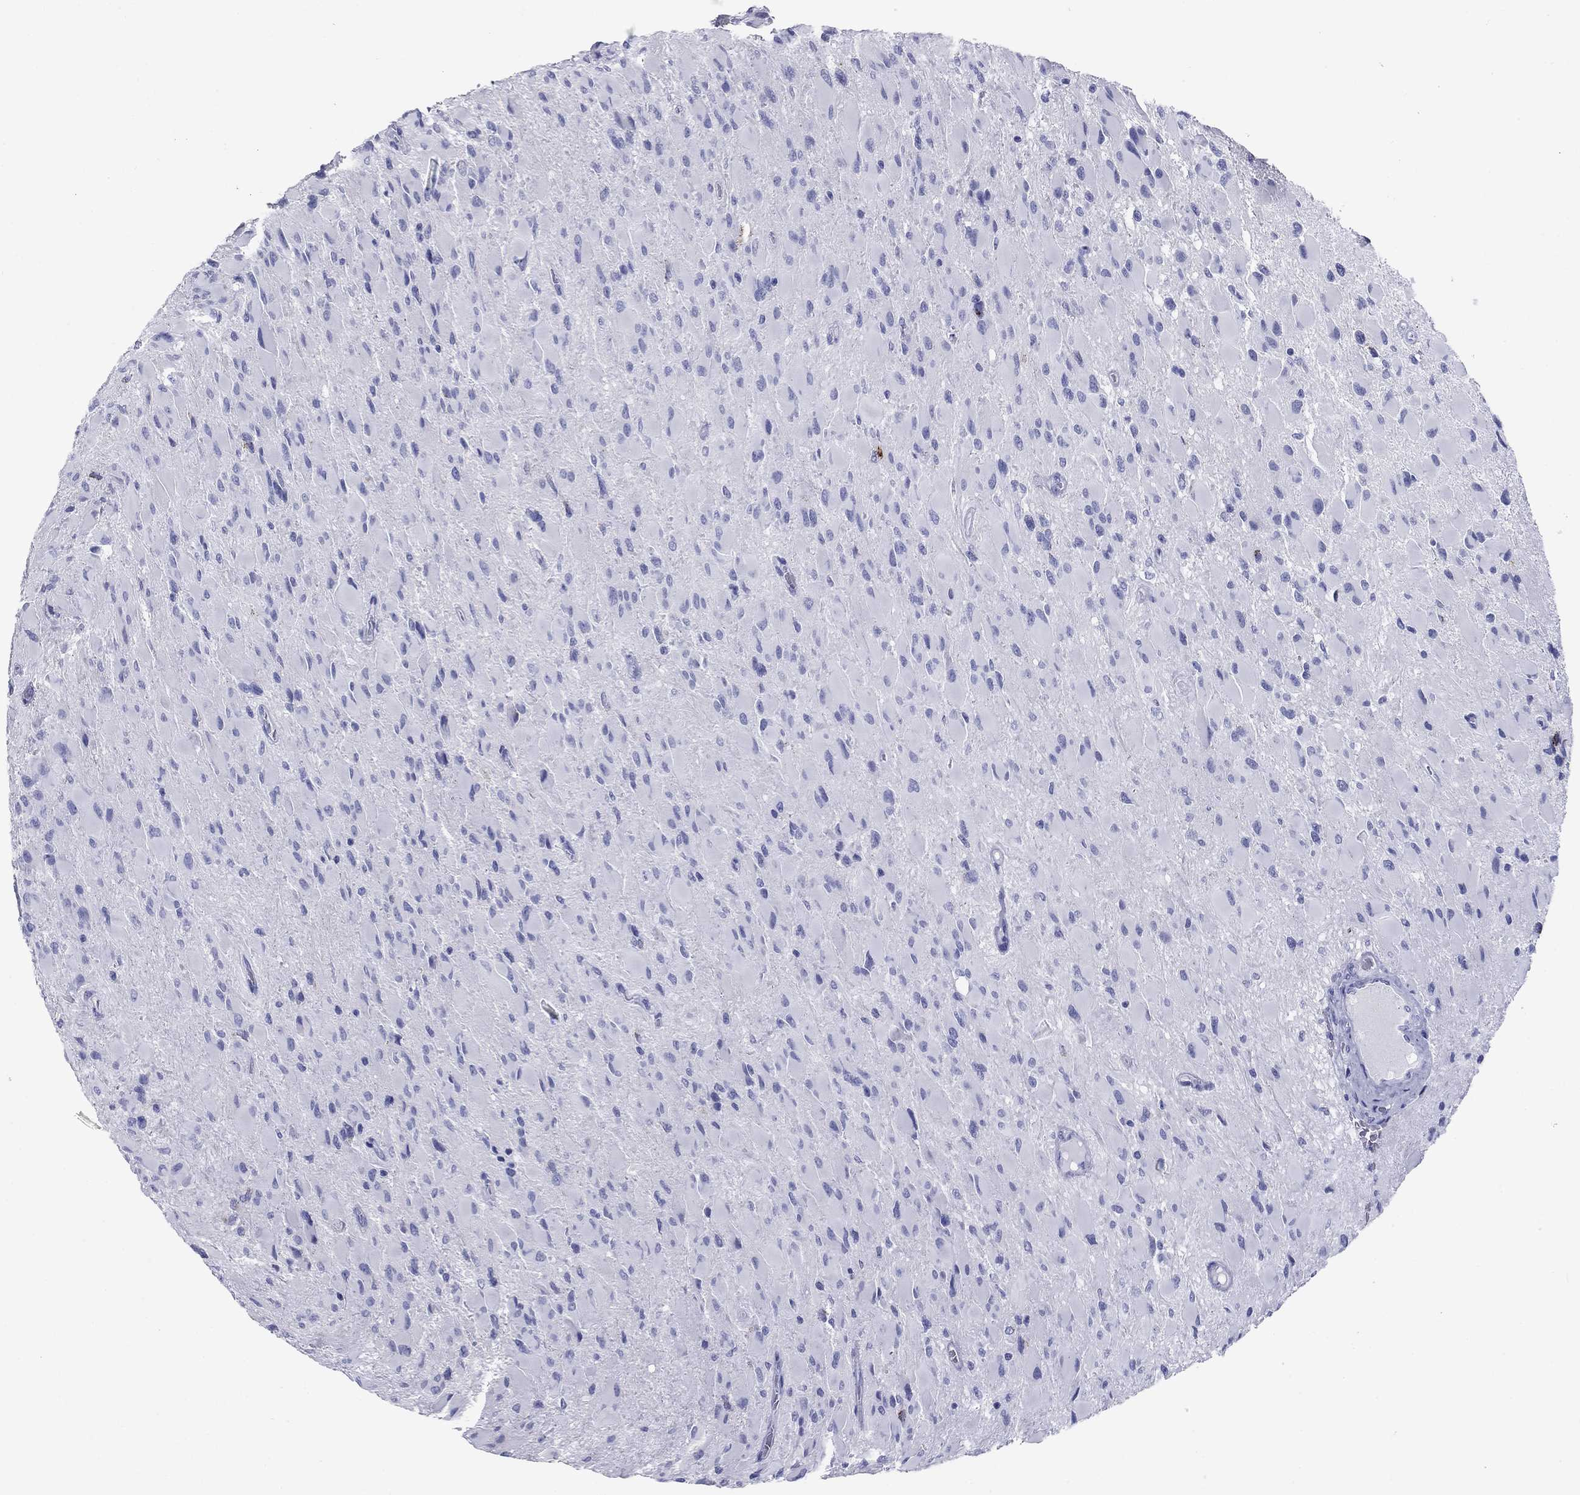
{"staining": {"intensity": "negative", "quantity": "none", "location": "none"}, "tissue": "glioma", "cell_type": "Tumor cells", "image_type": "cancer", "snomed": [{"axis": "morphology", "description": "Glioma, malignant, High grade"}, {"axis": "topography", "description": "Cerebral cortex"}], "caption": "Immunohistochemistry histopathology image of human high-grade glioma (malignant) stained for a protein (brown), which displays no positivity in tumor cells.", "gene": "NPPA", "patient": {"sex": "female", "age": 36}}